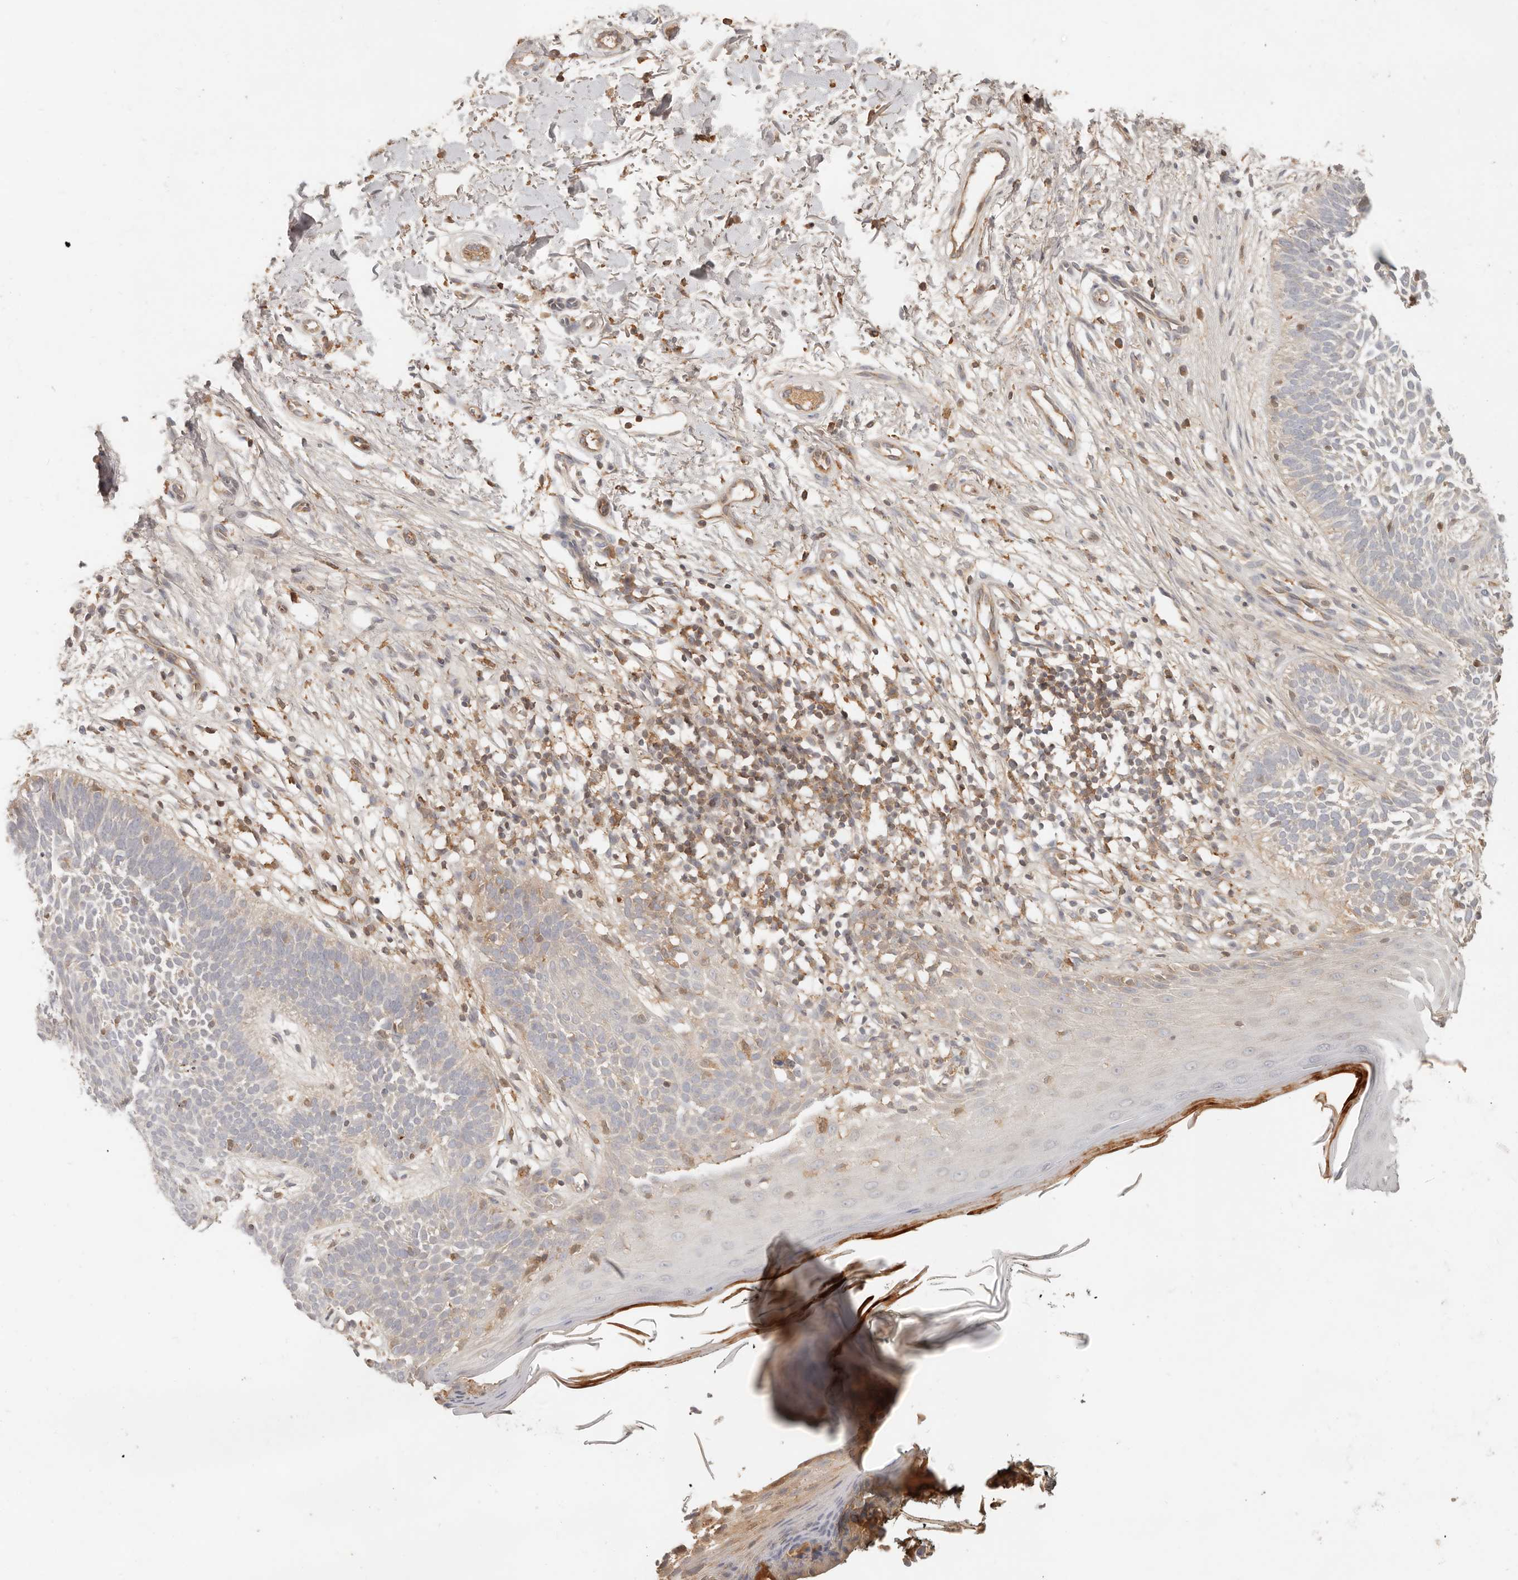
{"staining": {"intensity": "negative", "quantity": "none", "location": "none"}, "tissue": "skin cancer", "cell_type": "Tumor cells", "image_type": "cancer", "snomed": [{"axis": "morphology", "description": "Basal cell carcinoma"}, {"axis": "topography", "description": "Skin"}], "caption": "The photomicrograph reveals no significant positivity in tumor cells of skin cancer (basal cell carcinoma).", "gene": "NECAP2", "patient": {"sex": "female", "age": 64}}